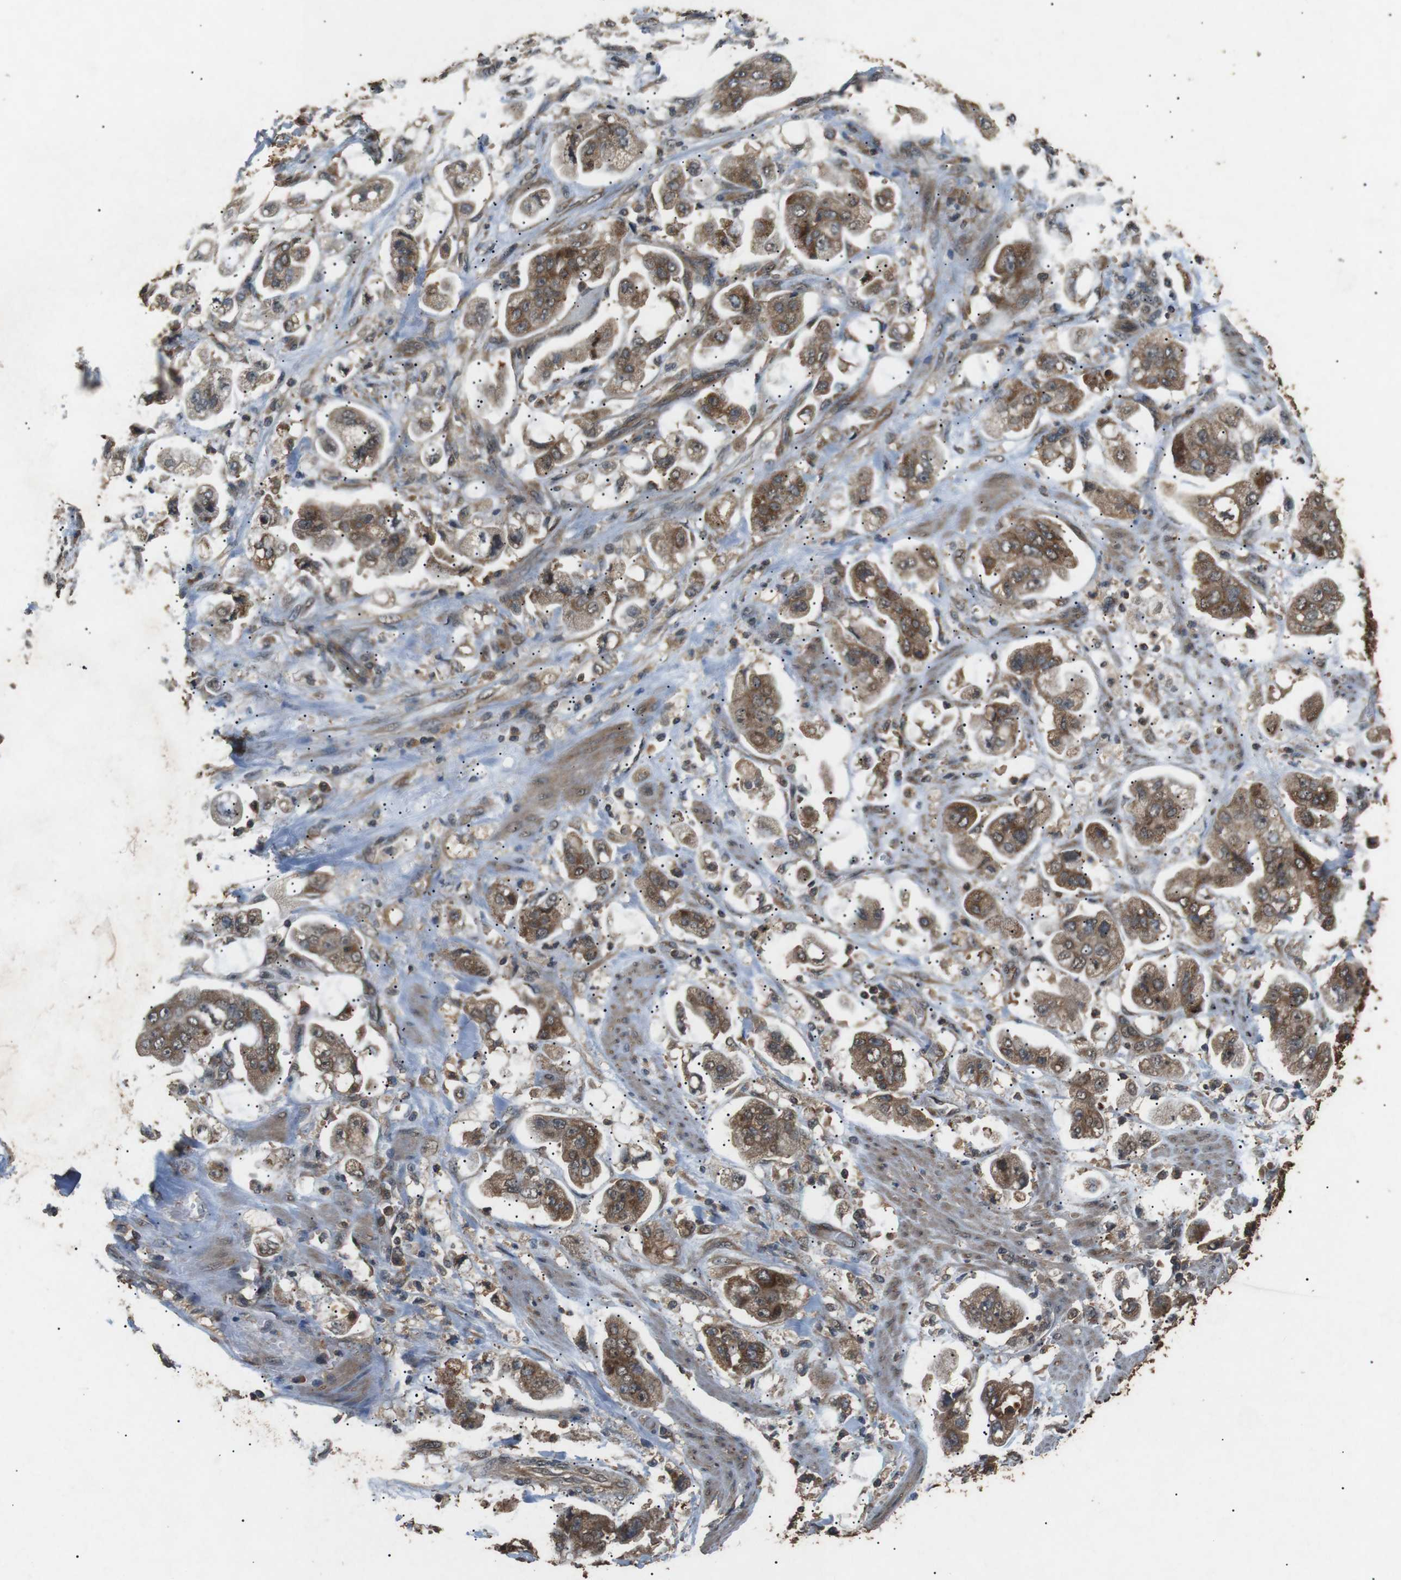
{"staining": {"intensity": "moderate", "quantity": ">75%", "location": "cytoplasmic/membranous"}, "tissue": "stomach cancer", "cell_type": "Tumor cells", "image_type": "cancer", "snomed": [{"axis": "morphology", "description": "Adenocarcinoma, NOS"}, {"axis": "topography", "description": "Stomach"}], "caption": "Stomach adenocarcinoma tissue reveals moderate cytoplasmic/membranous positivity in about >75% of tumor cells", "gene": "TBC1D15", "patient": {"sex": "male", "age": 62}}